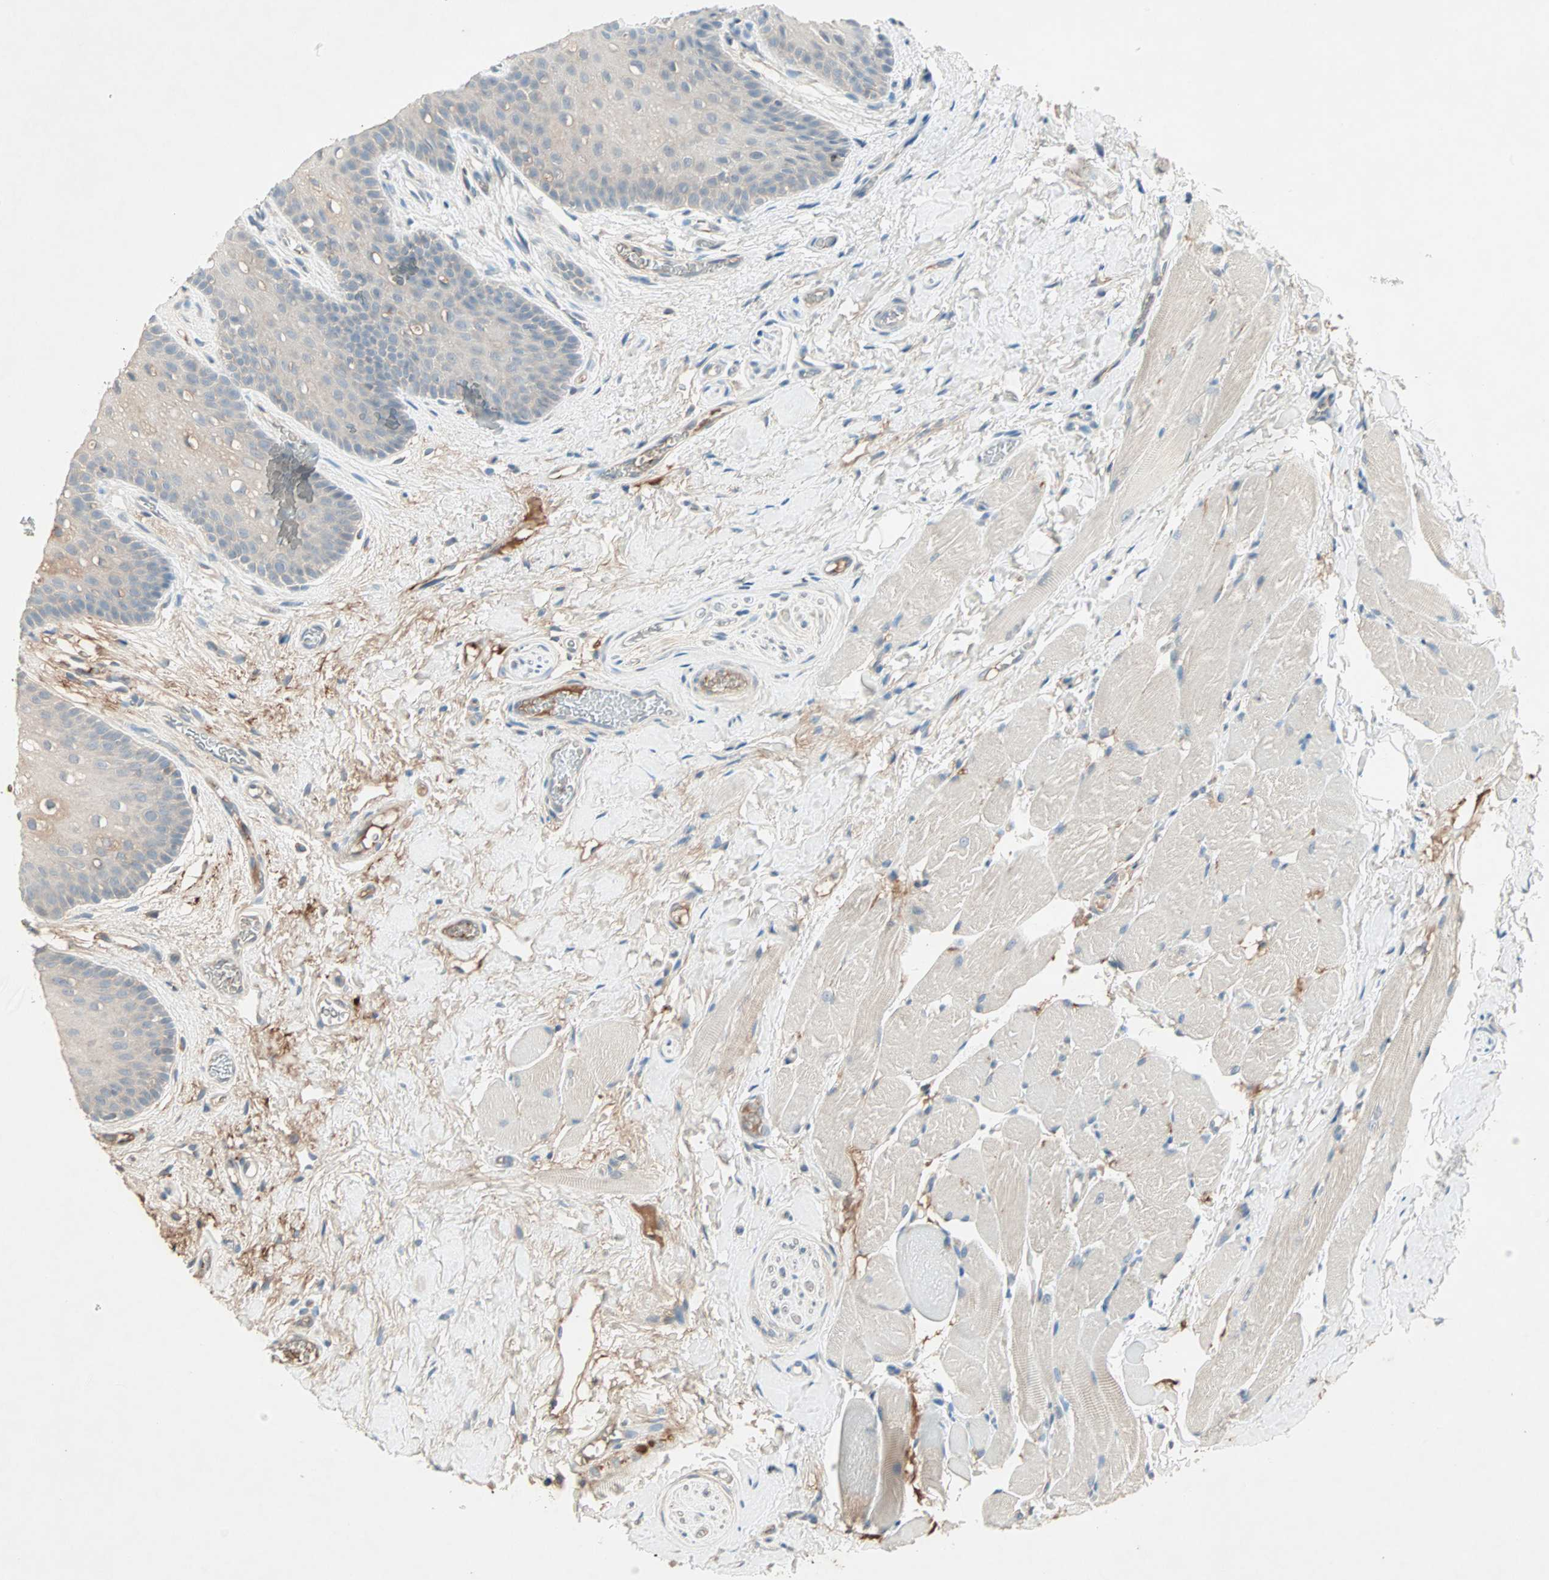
{"staining": {"intensity": "weak", "quantity": "25%-75%", "location": "cytoplasmic/membranous"}, "tissue": "oral mucosa", "cell_type": "Squamous epithelial cells", "image_type": "normal", "snomed": [{"axis": "morphology", "description": "Normal tissue, NOS"}, {"axis": "topography", "description": "Oral tissue"}], "caption": "Protein expression analysis of benign oral mucosa shows weak cytoplasmic/membranous expression in about 25%-75% of squamous epithelial cells. The staining was performed using DAB (3,3'-diaminobenzidine), with brown indicating positive protein expression. Nuclei are stained blue with hematoxylin.", "gene": "TEC", "patient": {"sex": "male", "age": 54}}